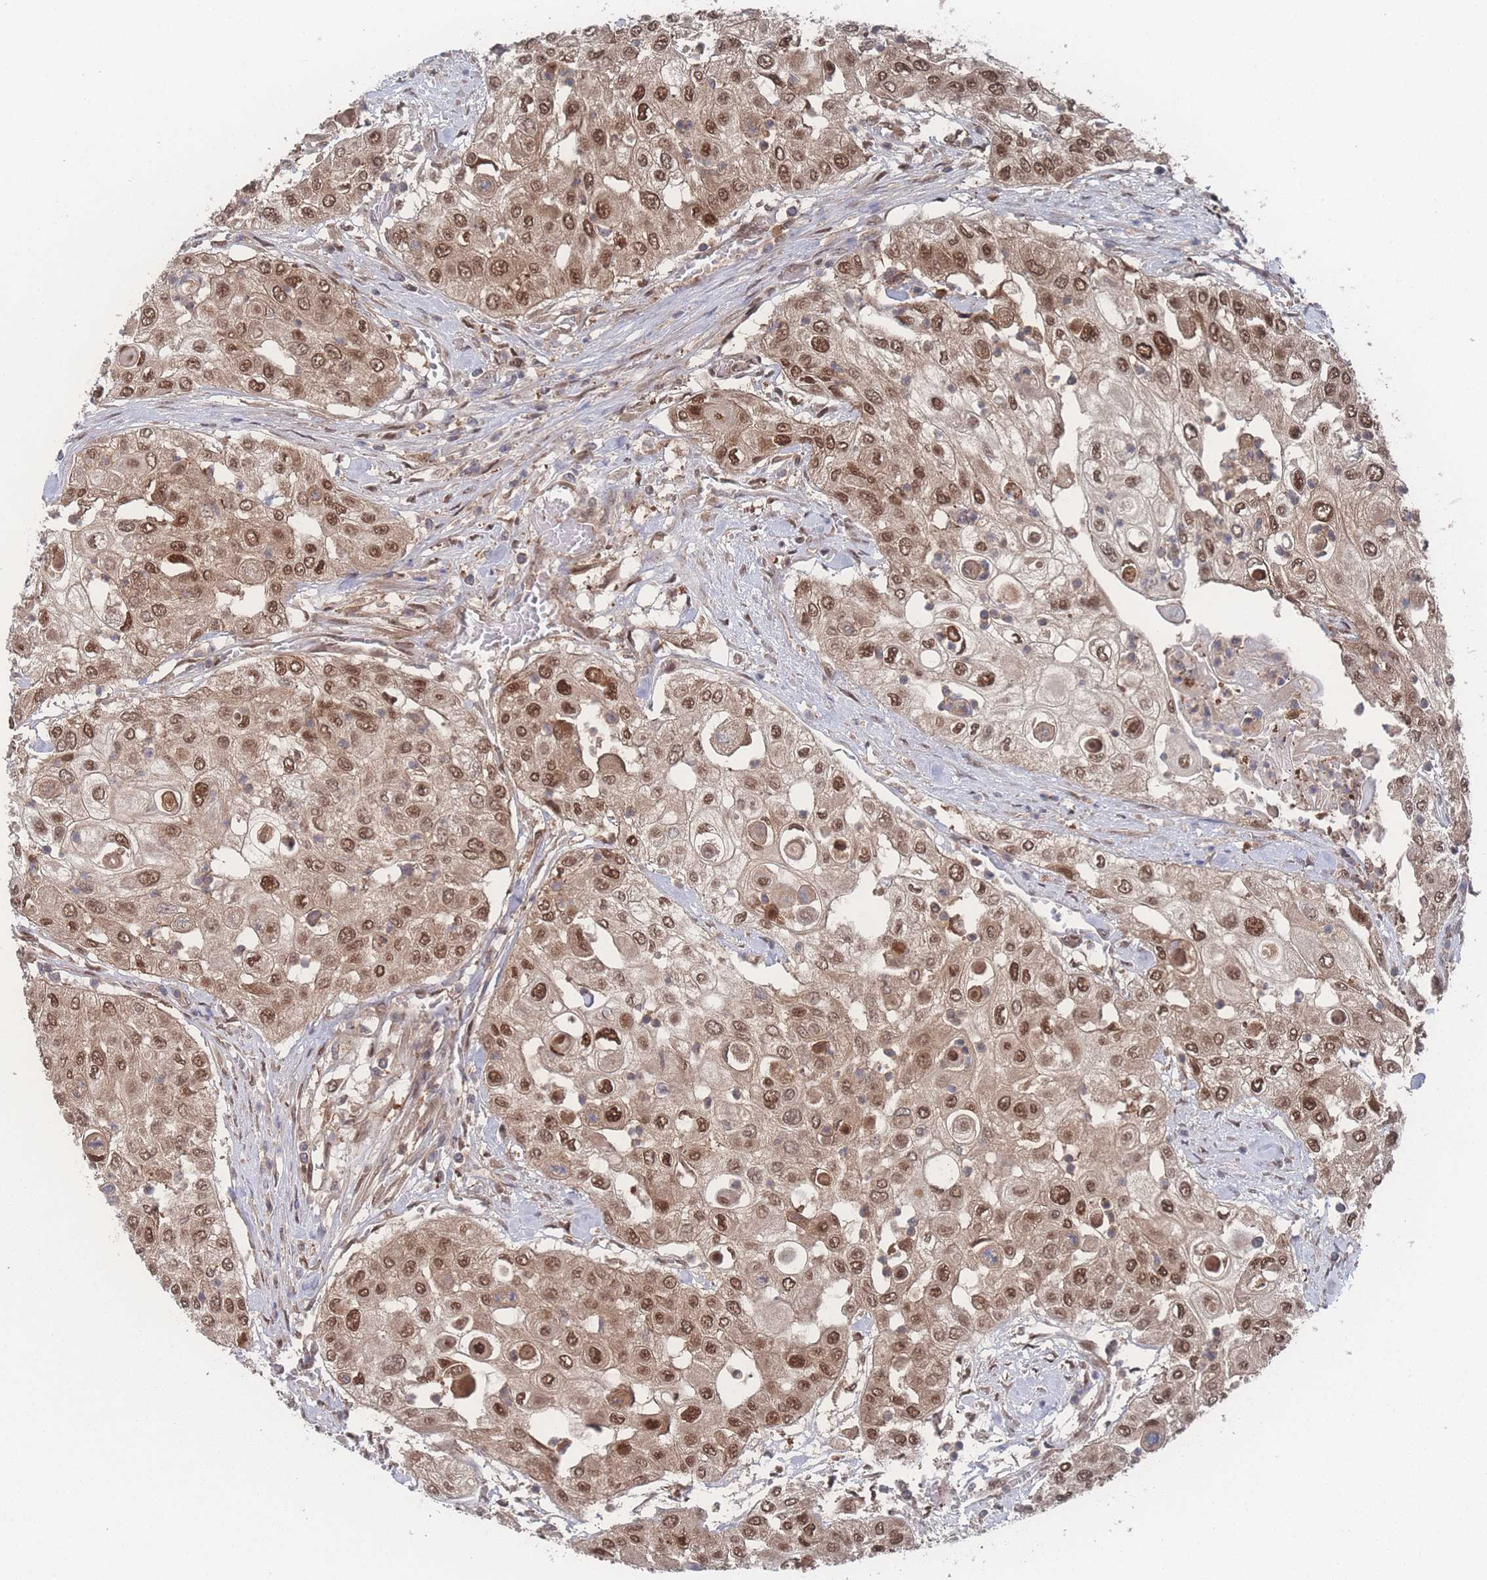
{"staining": {"intensity": "strong", "quantity": ">75%", "location": "nuclear"}, "tissue": "urothelial cancer", "cell_type": "Tumor cells", "image_type": "cancer", "snomed": [{"axis": "morphology", "description": "Urothelial carcinoma, High grade"}, {"axis": "topography", "description": "Urinary bladder"}], "caption": "This image demonstrates immunohistochemistry staining of human urothelial cancer, with high strong nuclear staining in approximately >75% of tumor cells.", "gene": "PSMA1", "patient": {"sex": "female", "age": 79}}